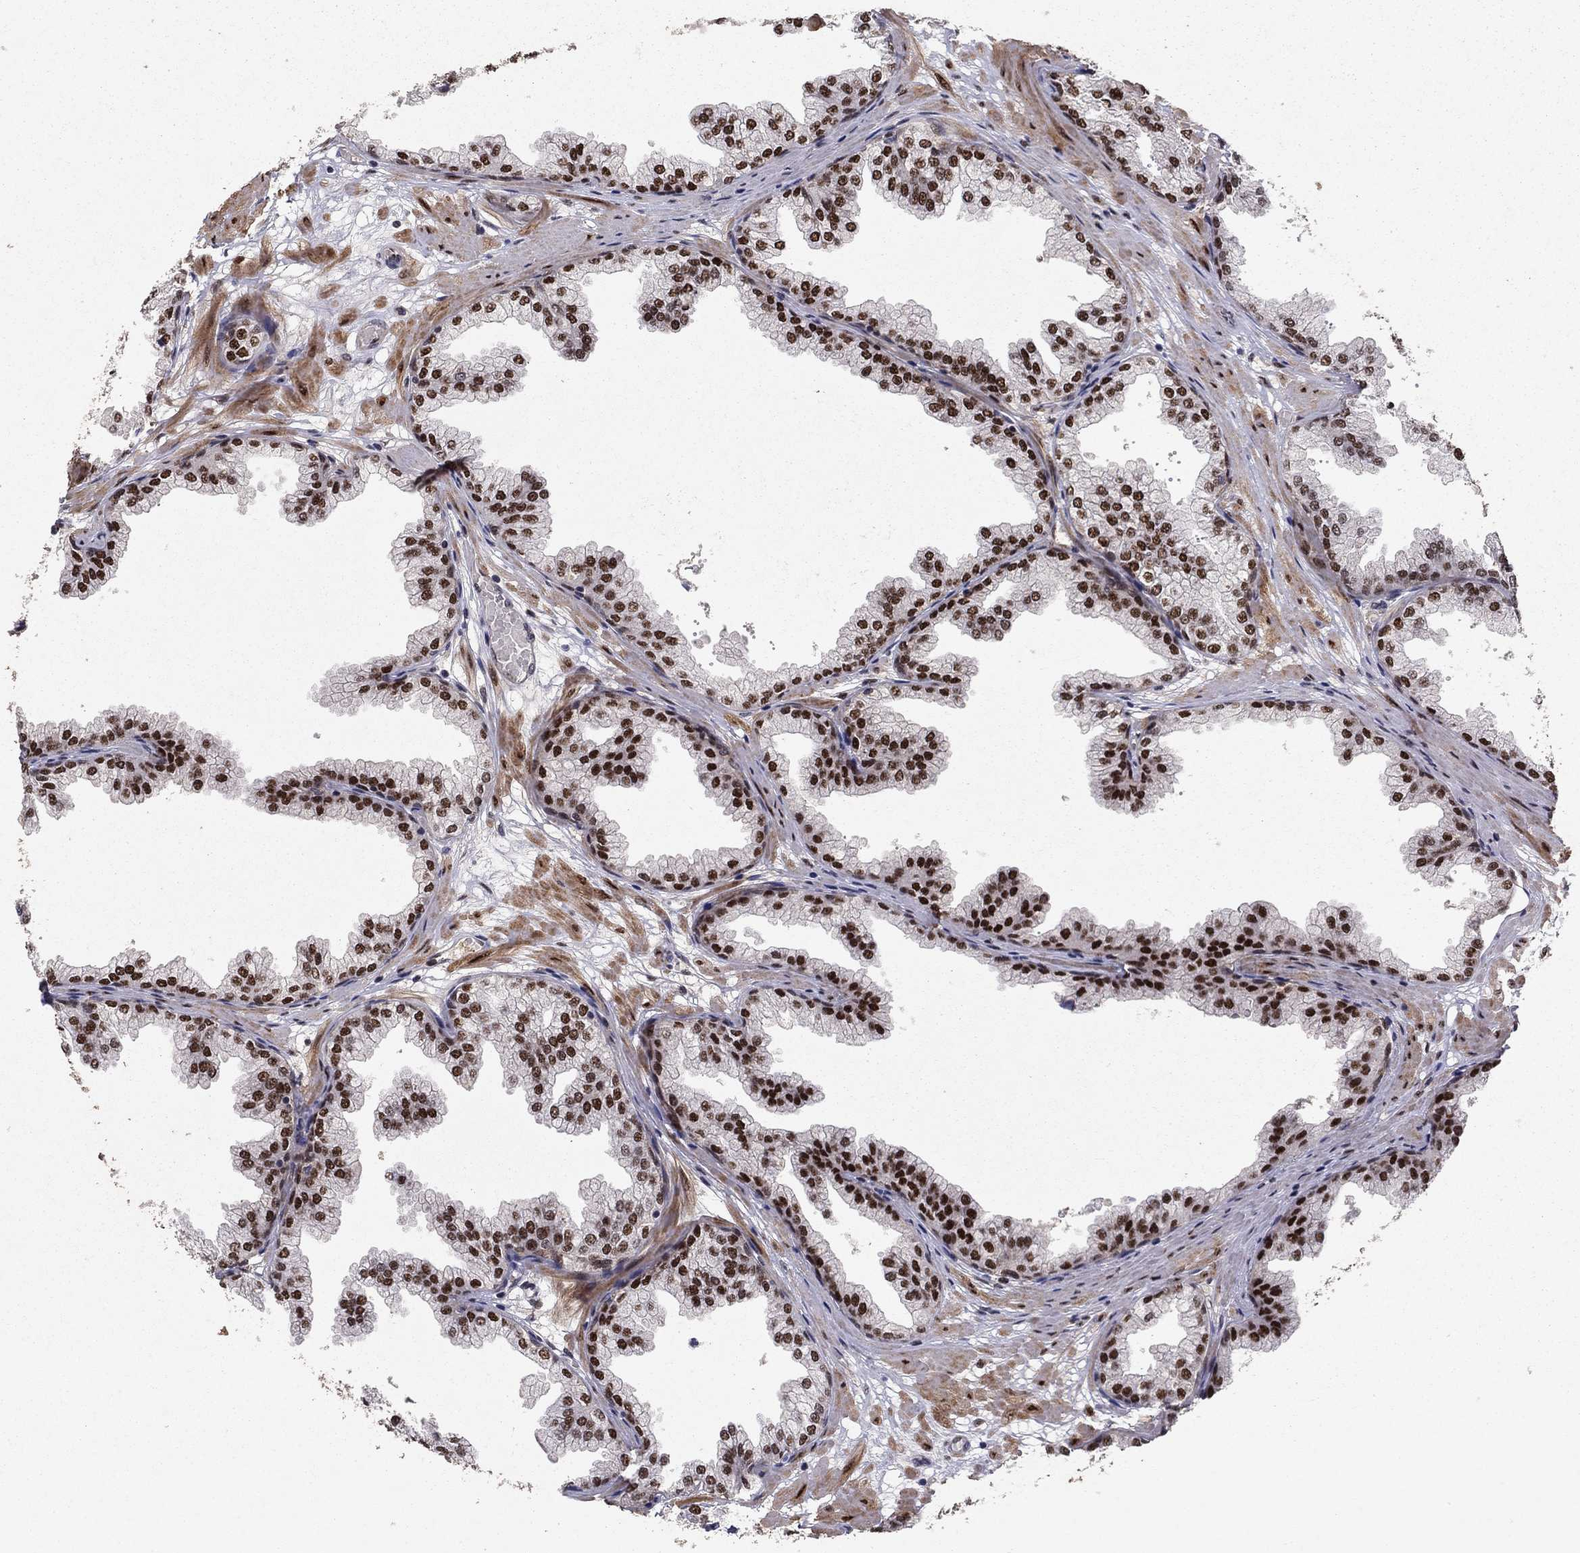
{"staining": {"intensity": "strong", "quantity": ">75%", "location": "nuclear"}, "tissue": "prostate", "cell_type": "Glandular cells", "image_type": "normal", "snomed": [{"axis": "morphology", "description": "Normal tissue, NOS"}, {"axis": "topography", "description": "Prostate"}], "caption": "A high amount of strong nuclear positivity is appreciated in about >75% of glandular cells in benign prostate.", "gene": "CRTC1", "patient": {"sex": "male", "age": 37}}